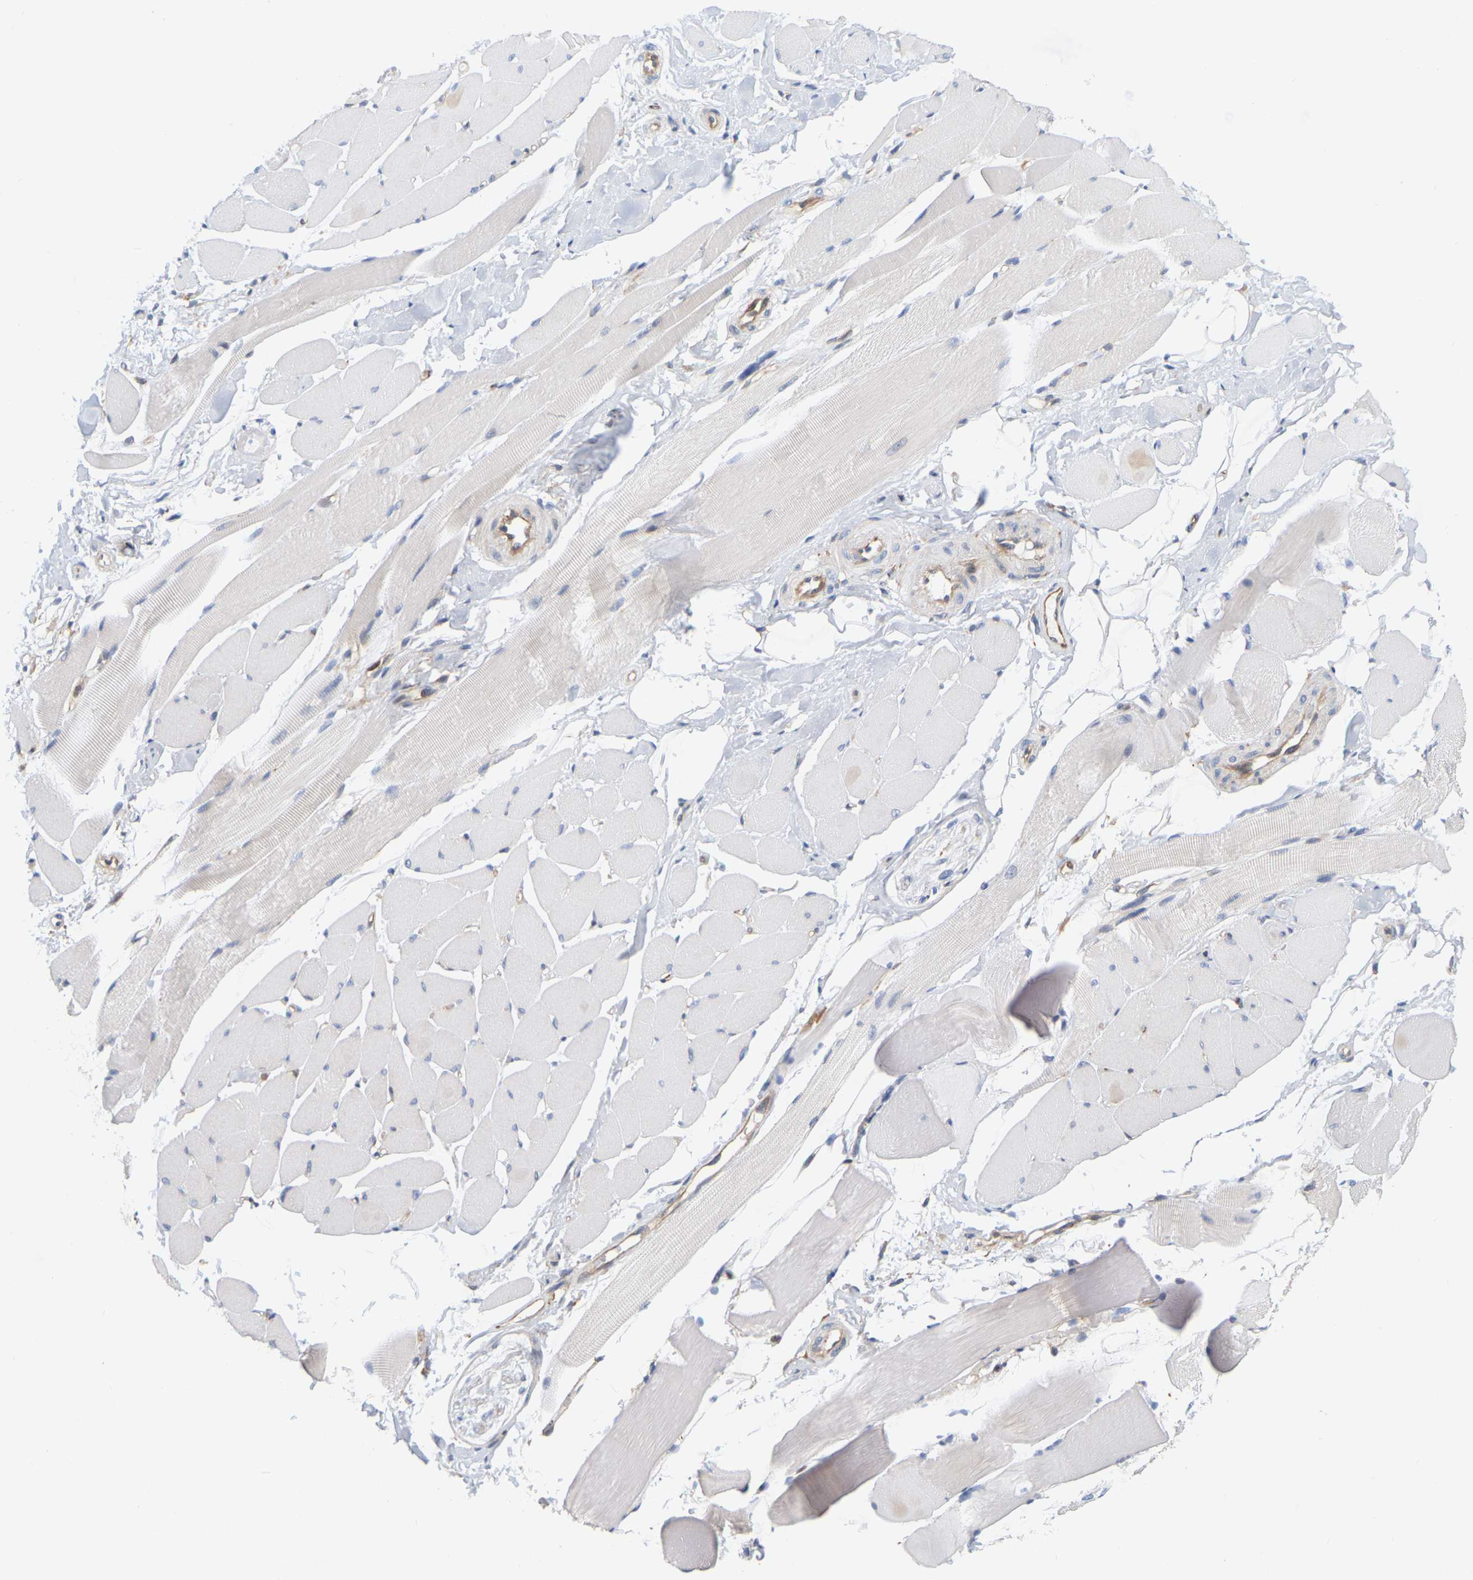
{"staining": {"intensity": "negative", "quantity": "none", "location": "none"}, "tissue": "skeletal muscle", "cell_type": "Myocytes", "image_type": "normal", "snomed": [{"axis": "morphology", "description": "Normal tissue, NOS"}, {"axis": "topography", "description": "Skeletal muscle"}, {"axis": "topography", "description": "Peripheral nerve tissue"}], "caption": "IHC micrograph of unremarkable skeletal muscle stained for a protein (brown), which demonstrates no staining in myocytes. (DAB (3,3'-diaminobenzidine) immunohistochemistry (IHC), high magnification).", "gene": "RAPH1", "patient": {"sex": "female", "age": 84}}